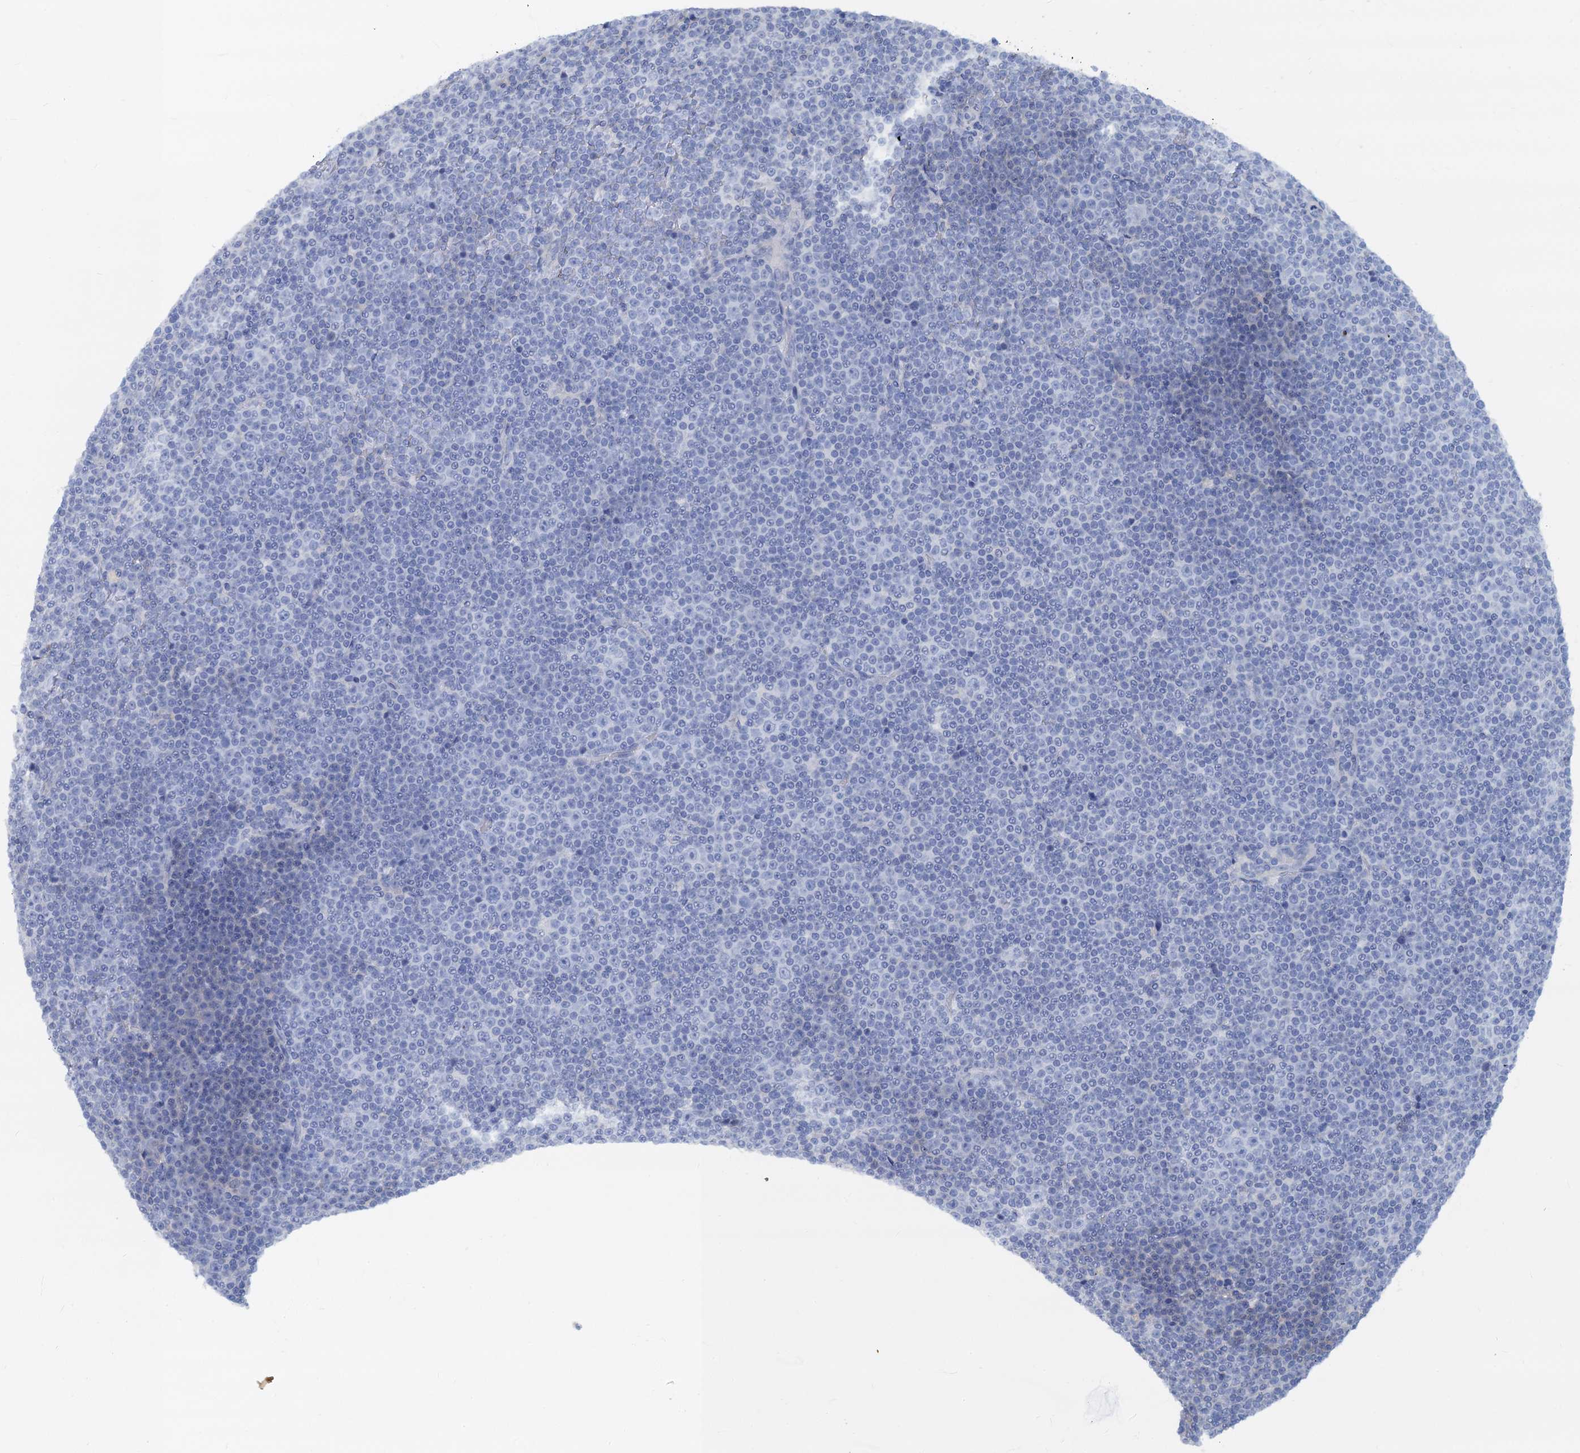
{"staining": {"intensity": "negative", "quantity": "none", "location": "none"}, "tissue": "lymphoma", "cell_type": "Tumor cells", "image_type": "cancer", "snomed": [{"axis": "morphology", "description": "Malignant lymphoma, non-Hodgkin's type, Low grade"}, {"axis": "topography", "description": "Lymph node"}], "caption": "Immunohistochemistry (IHC) image of neoplastic tissue: malignant lymphoma, non-Hodgkin's type (low-grade) stained with DAB exhibits no significant protein expression in tumor cells.", "gene": "RBP3", "patient": {"sex": "female", "age": 67}}